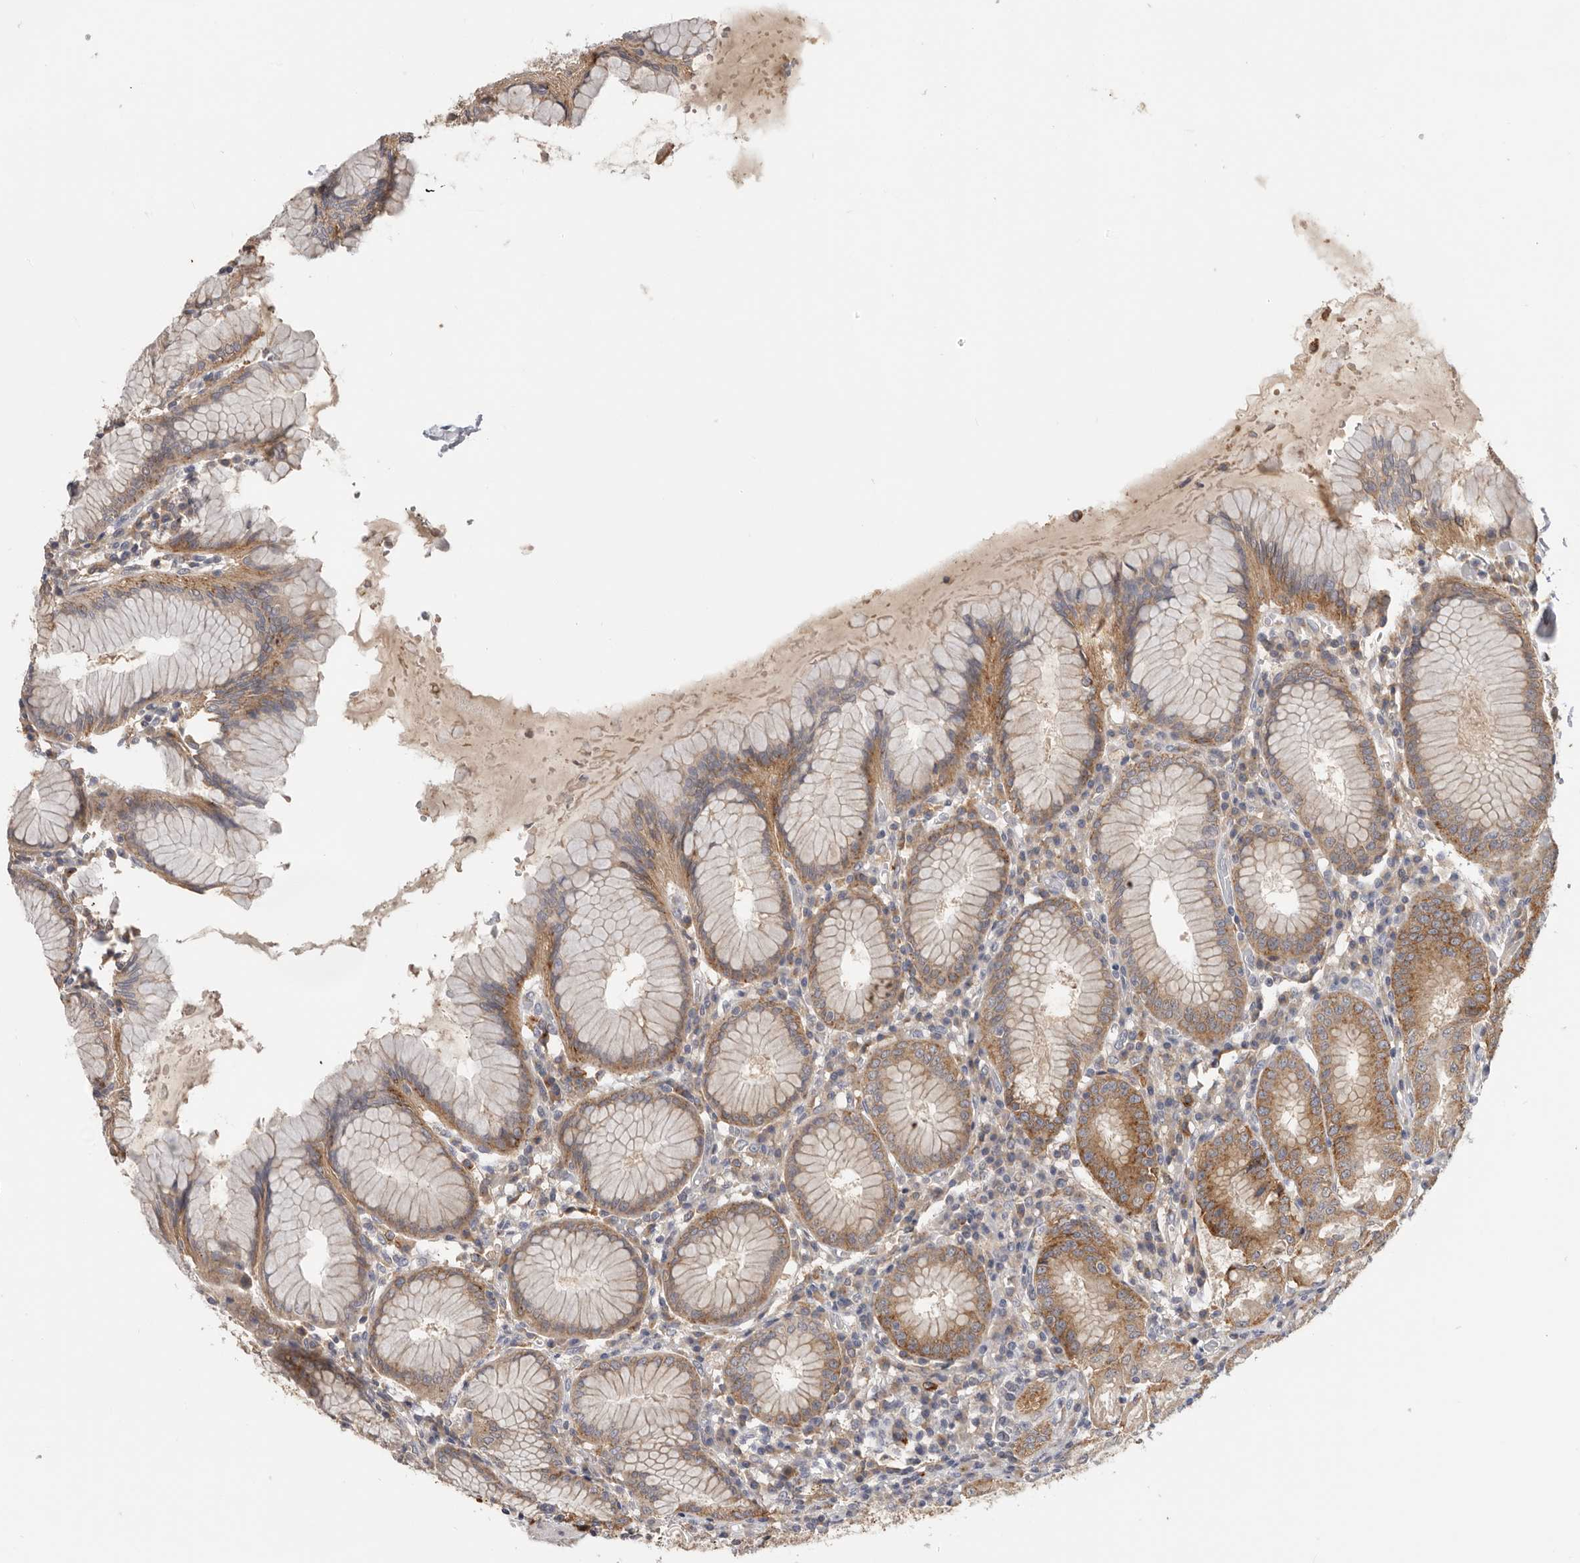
{"staining": {"intensity": "moderate", "quantity": ">75%", "location": "cytoplasmic/membranous"}, "tissue": "stomach", "cell_type": "Glandular cells", "image_type": "normal", "snomed": [{"axis": "morphology", "description": "Normal tissue, NOS"}, {"axis": "topography", "description": "Stomach"}, {"axis": "topography", "description": "Stomach, lower"}], "caption": "Protein staining of unremarkable stomach exhibits moderate cytoplasmic/membranous expression in about >75% of glandular cells.", "gene": "TFRC", "patient": {"sex": "female", "age": 56}}